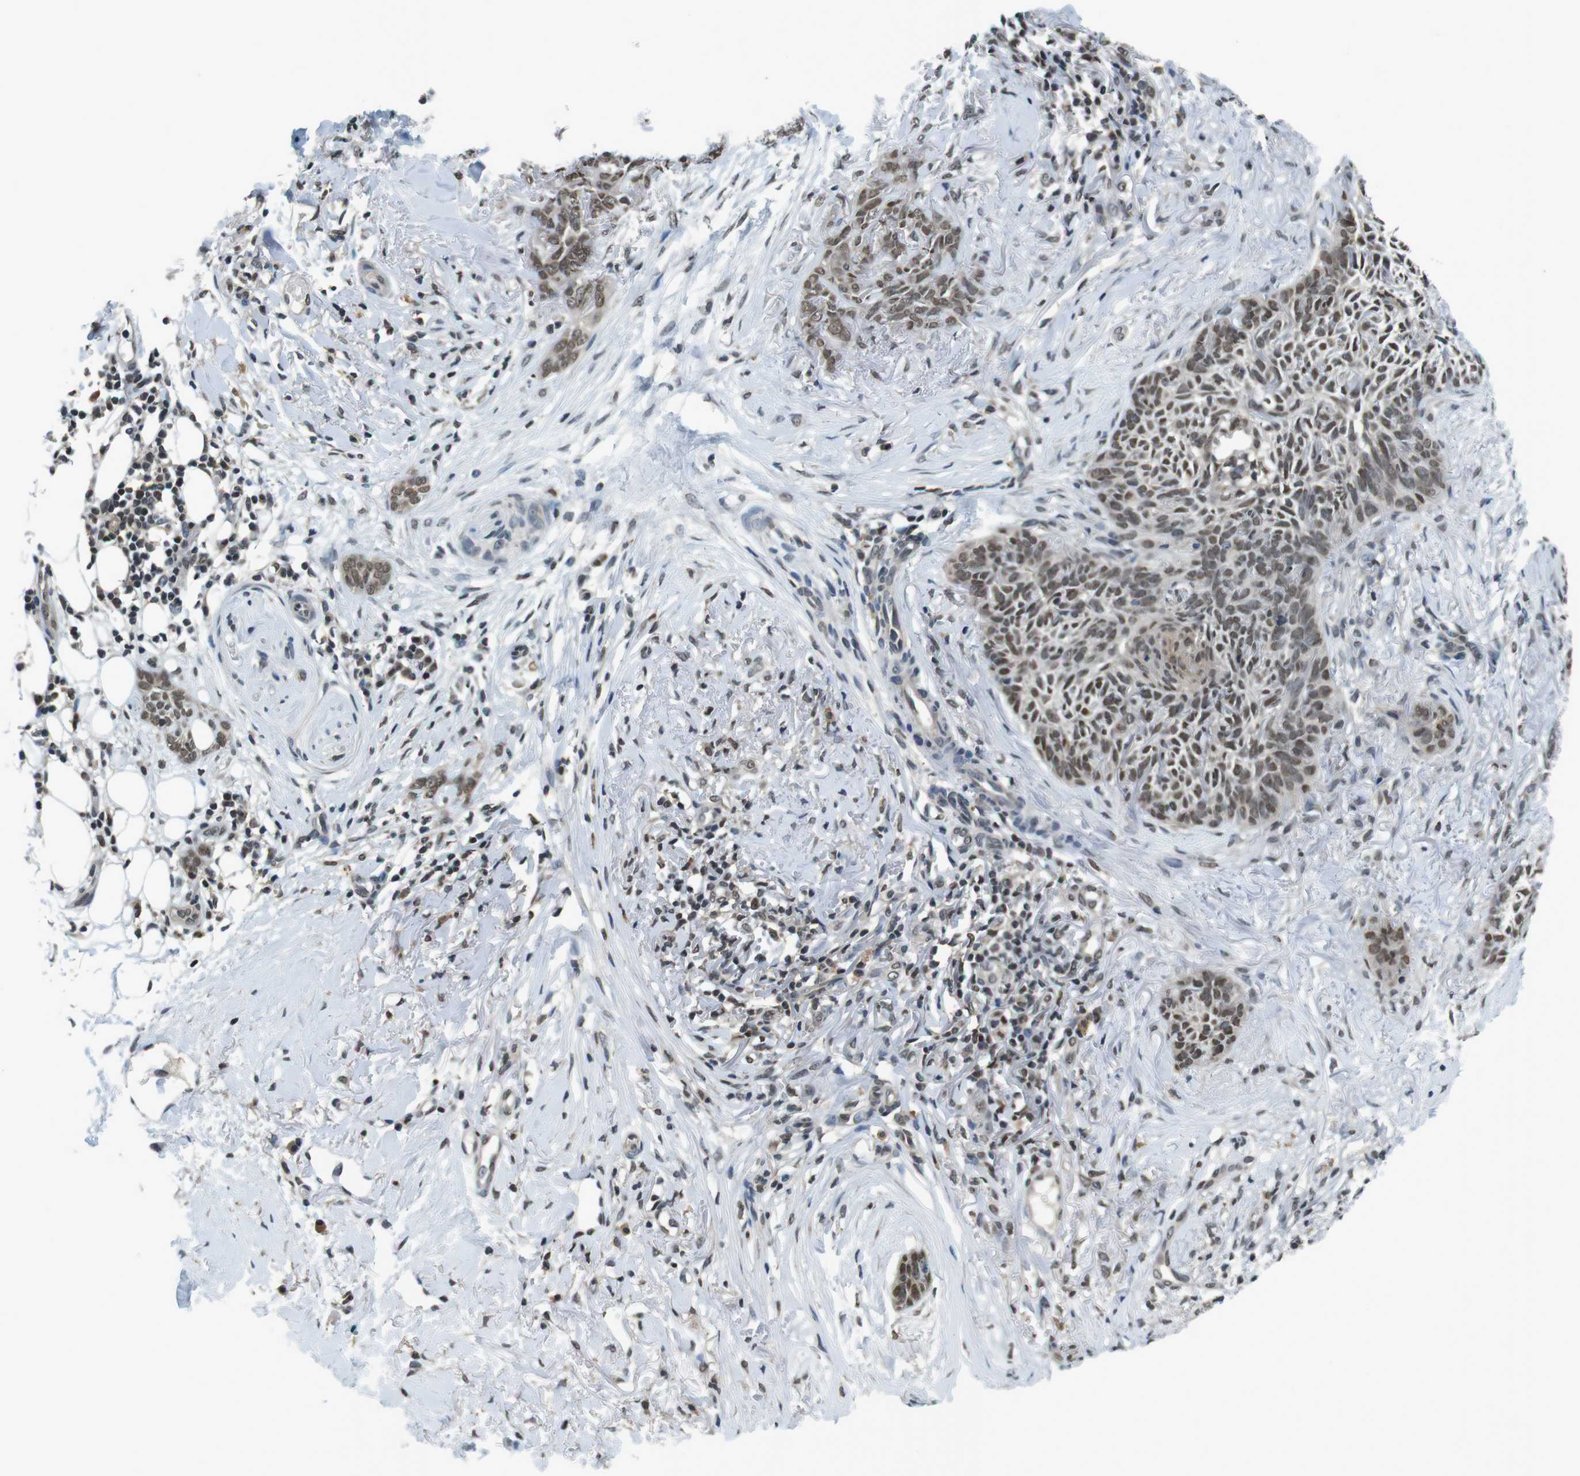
{"staining": {"intensity": "weak", "quantity": "25%-75%", "location": "nuclear"}, "tissue": "skin cancer", "cell_type": "Tumor cells", "image_type": "cancer", "snomed": [{"axis": "morphology", "description": "Basal cell carcinoma"}, {"axis": "topography", "description": "Skin"}], "caption": "Brown immunohistochemical staining in human skin cancer (basal cell carcinoma) displays weak nuclear staining in about 25%-75% of tumor cells. The protein is stained brown, and the nuclei are stained in blue (DAB (3,3'-diaminobenzidine) IHC with brightfield microscopy, high magnification).", "gene": "NEK4", "patient": {"sex": "female", "age": 84}}